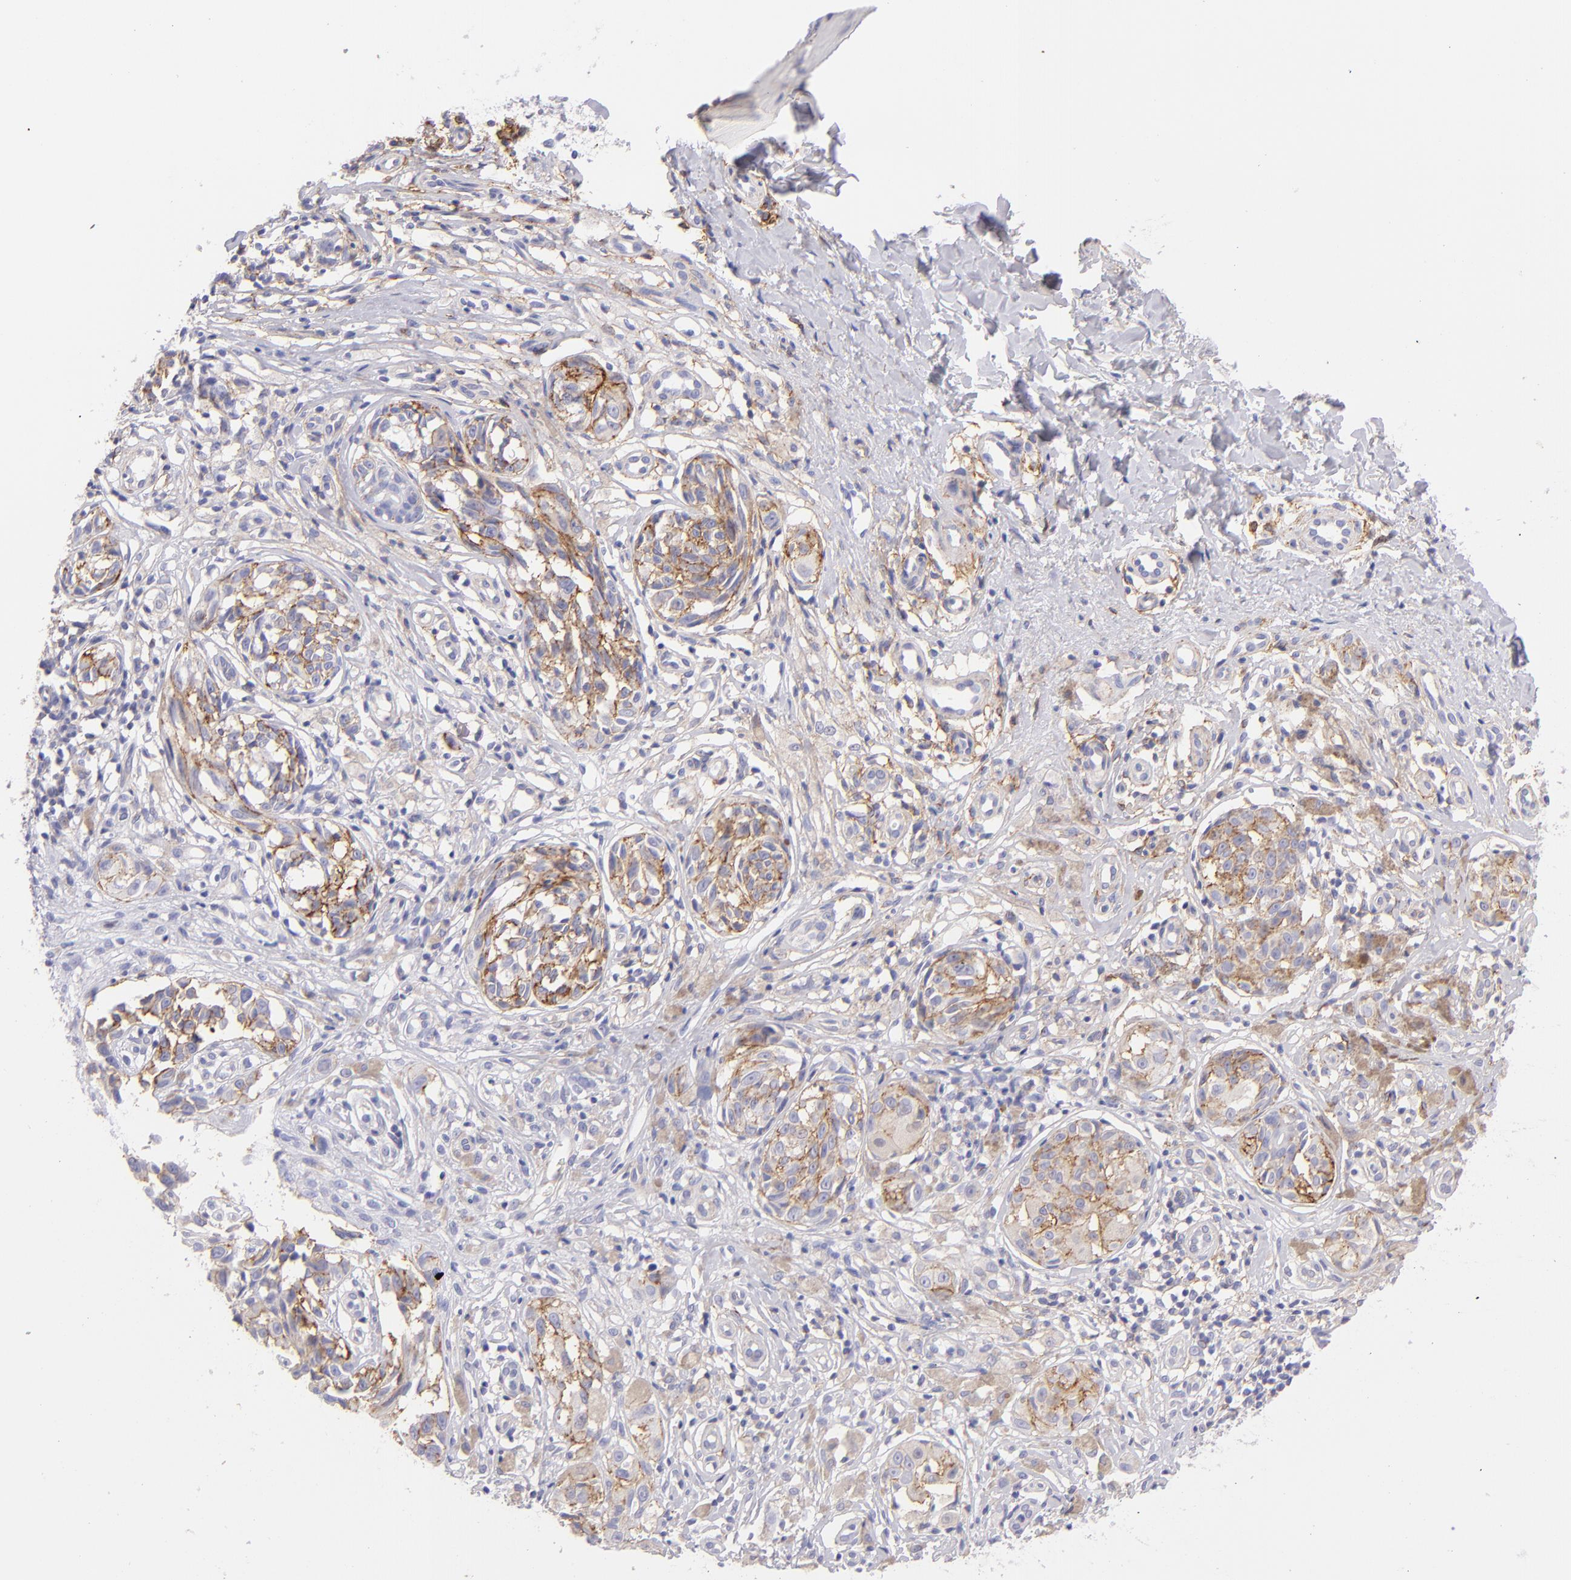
{"staining": {"intensity": "moderate", "quantity": ">75%", "location": "cytoplasmic/membranous"}, "tissue": "melanoma", "cell_type": "Tumor cells", "image_type": "cancer", "snomed": [{"axis": "morphology", "description": "Malignant melanoma, NOS"}, {"axis": "topography", "description": "Skin"}], "caption": "Protein analysis of malignant melanoma tissue reveals moderate cytoplasmic/membranous staining in about >75% of tumor cells.", "gene": "CD81", "patient": {"sex": "male", "age": 67}}